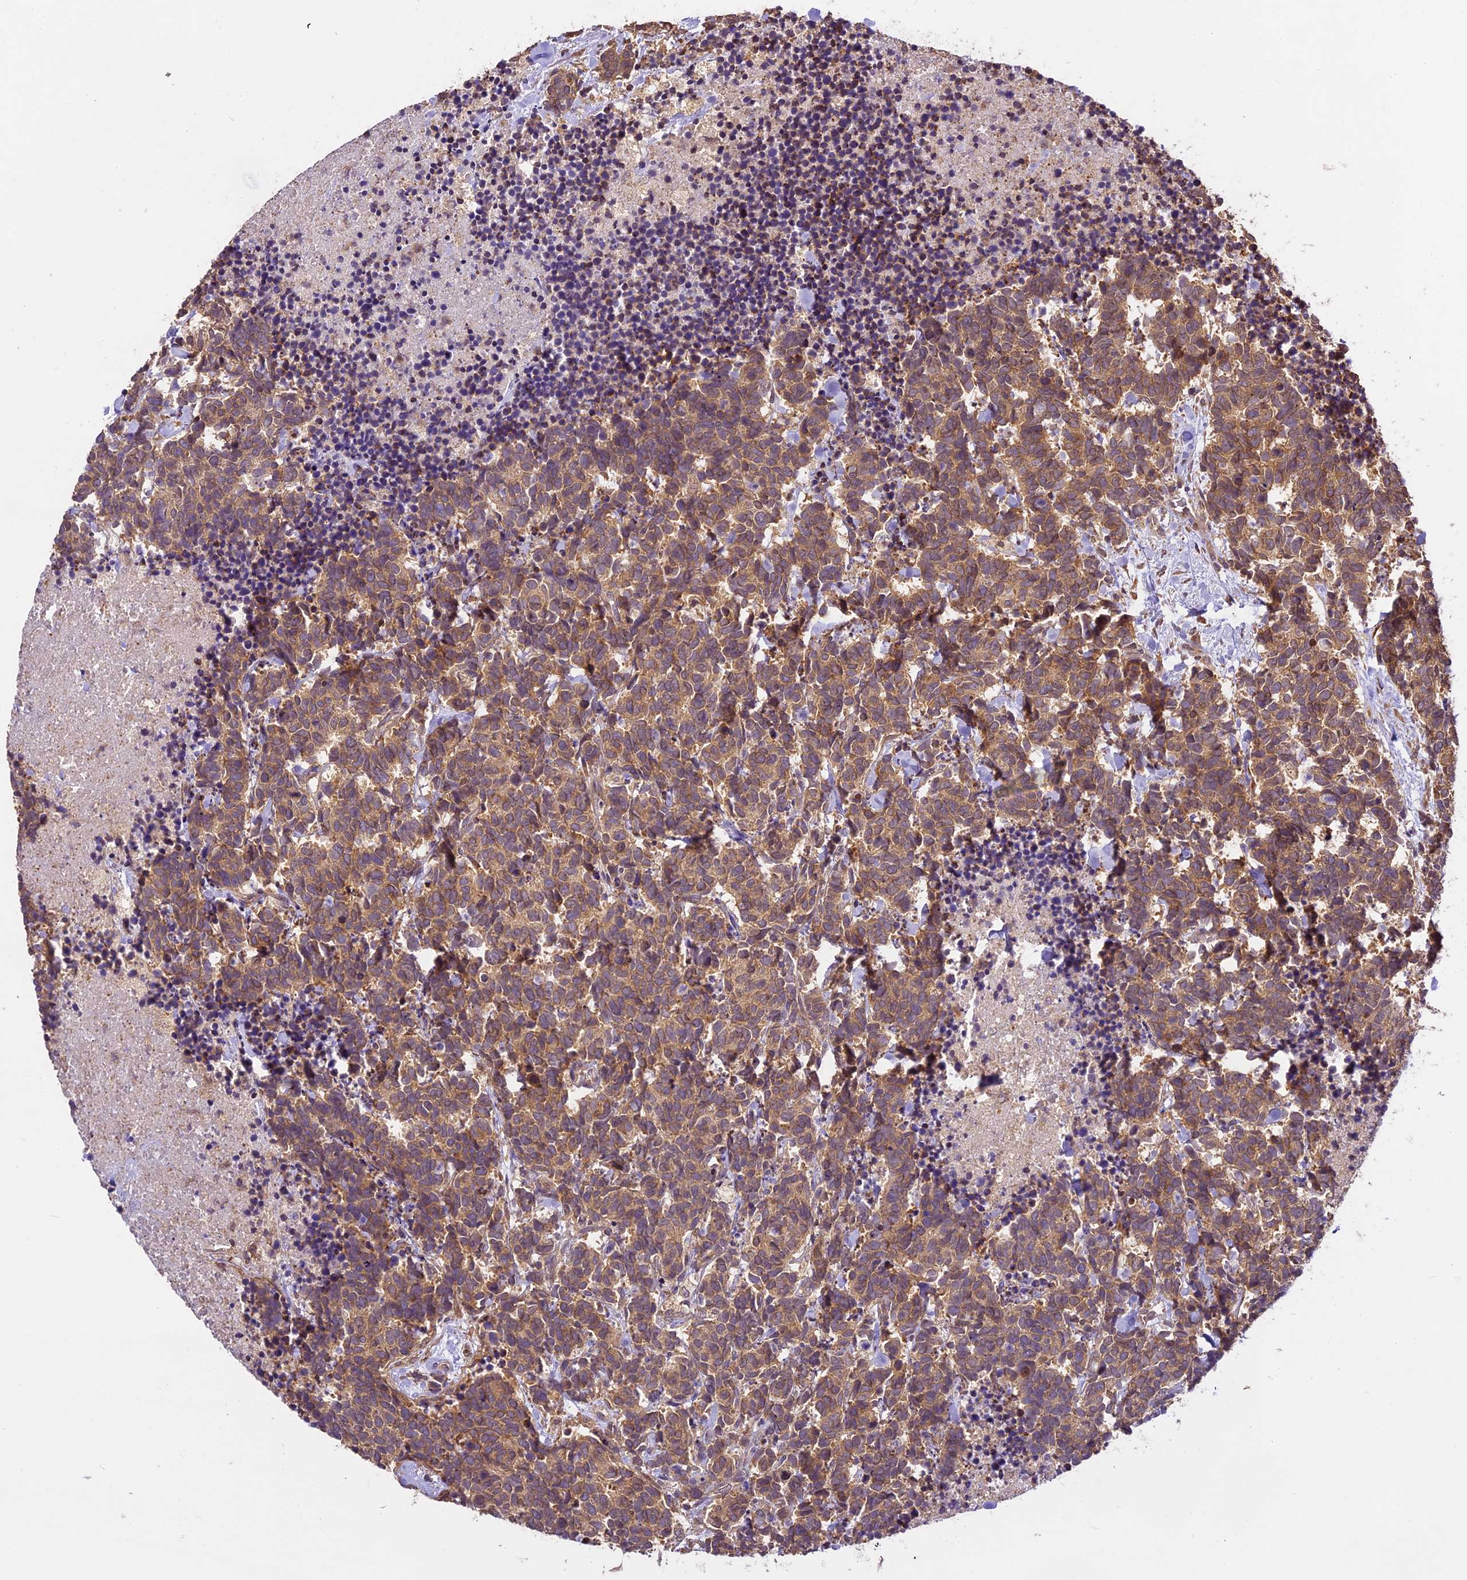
{"staining": {"intensity": "moderate", "quantity": ">75%", "location": "cytoplasmic/membranous"}, "tissue": "carcinoid", "cell_type": "Tumor cells", "image_type": "cancer", "snomed": [{"axis": "morphology", "description": "Carcinoma, NOS"}, {"axis": "morphology", "description": "Carcinoid, malignant, NOS"}, {"axis": "topography", "description": "Prostate"}], "caption": "Immunohistochemistry histopathology image of human carcinoid stained for a protein (brown), which displays medium levels of moderate cytoplasmic/membranous expression in approximately >75% of tumor cells.", "gene": "BRAP", "patient": {"sex": "male", "age": 57}}